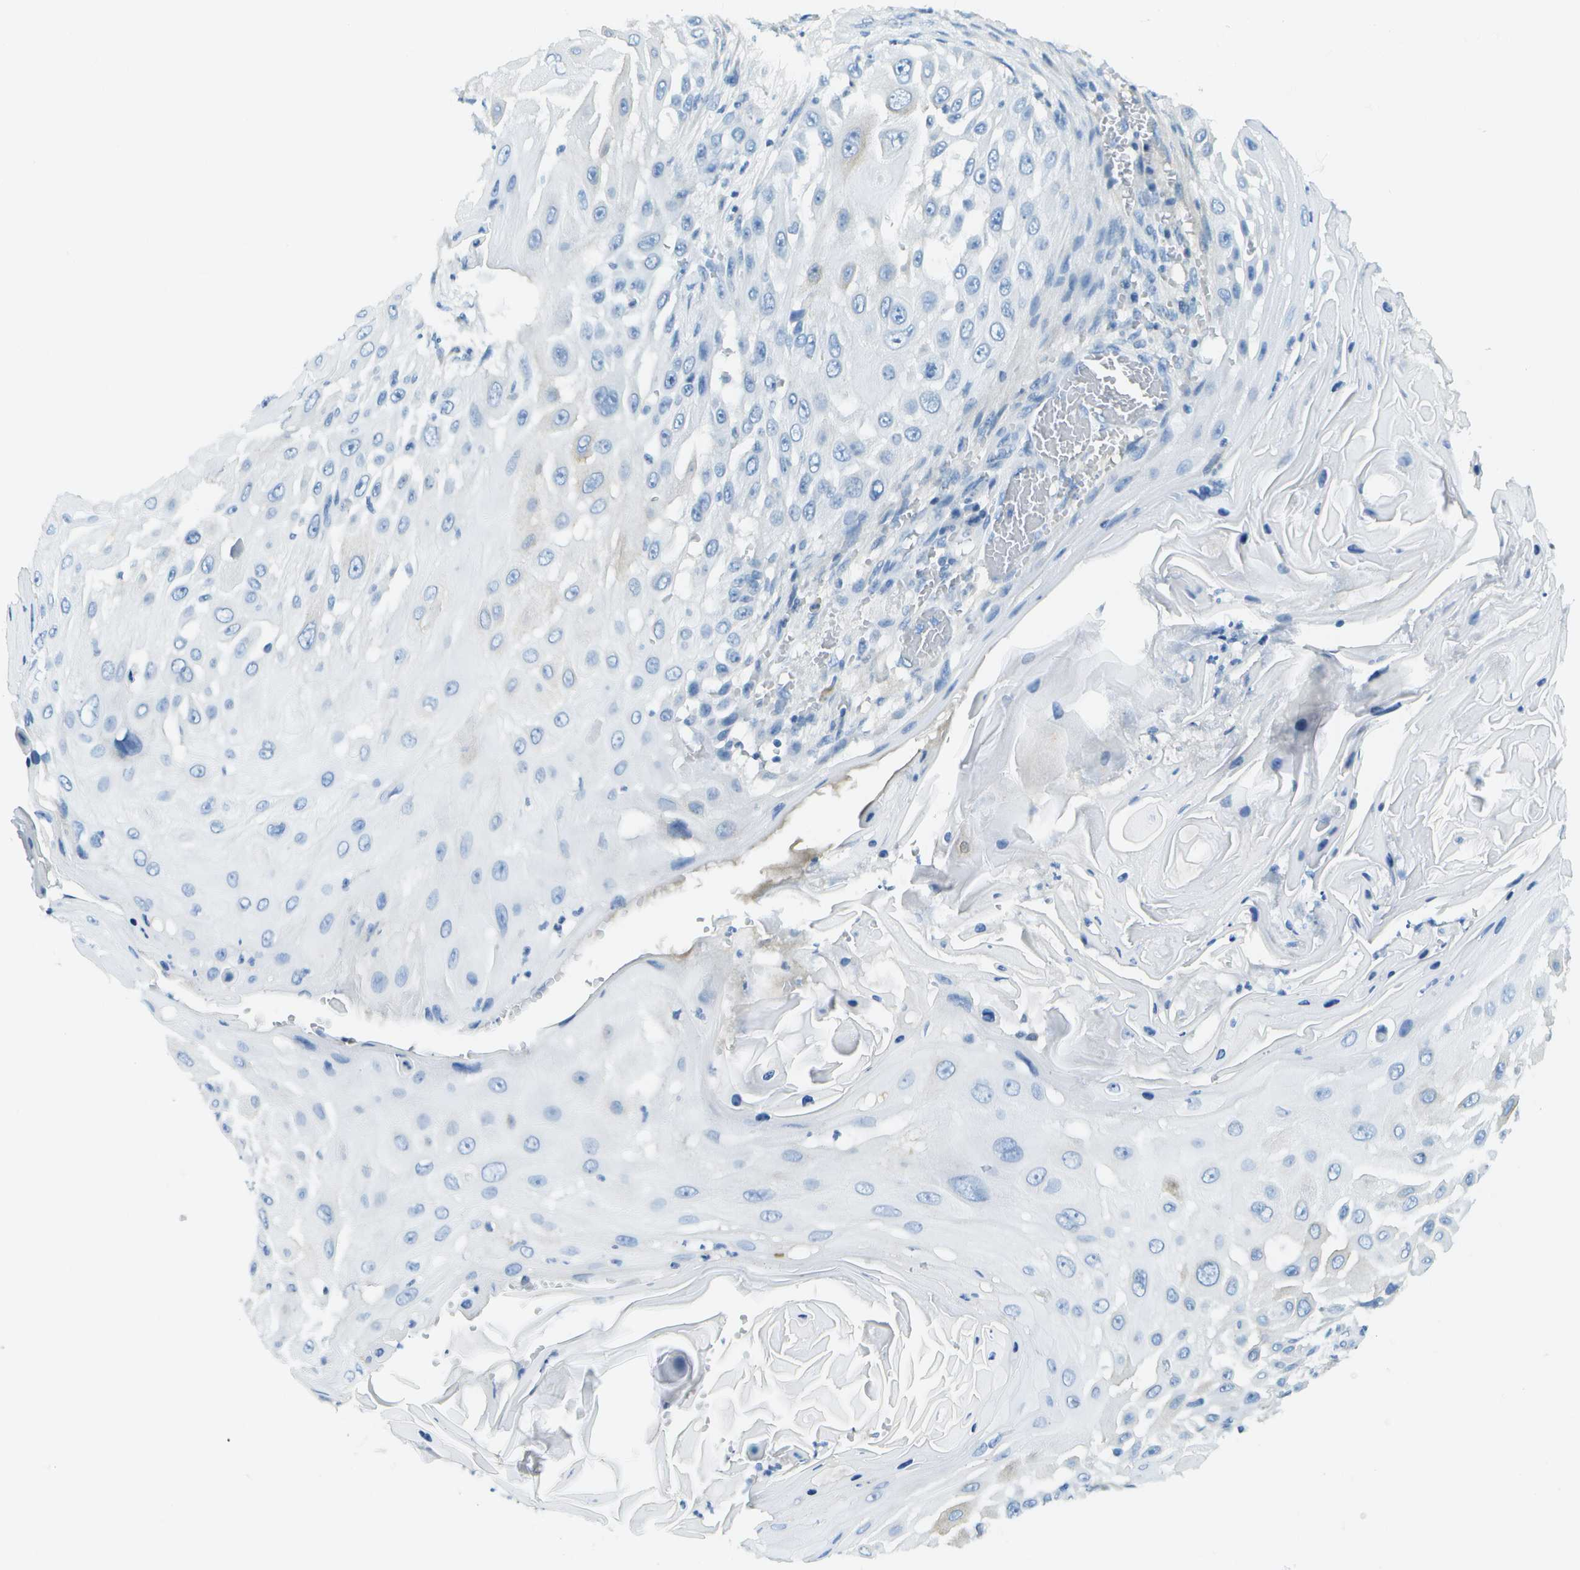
{"staining": {"intensity": "negative", "quantity": "none", "location": "none"}, "tissue": "skin cancer", "cell_type": "Tumor cells", "image_type": "cancer", "snomed": [{"axis": "morphology", "description": "Squamous cell carcinoma, NOS"}, {"axis": "topography", "description": "Skin"}], "caption": "Immunohistochemistry (IHC) histopathology image of neoplastic tissue: skin cancer stained with DAB shows no significant protein expression in tumor cells. (Immunohistochemistry (IHC), brightfield microscopy, high magnification).", "gene": "C1S", "patient": {"sex": "female", "age": 44}}